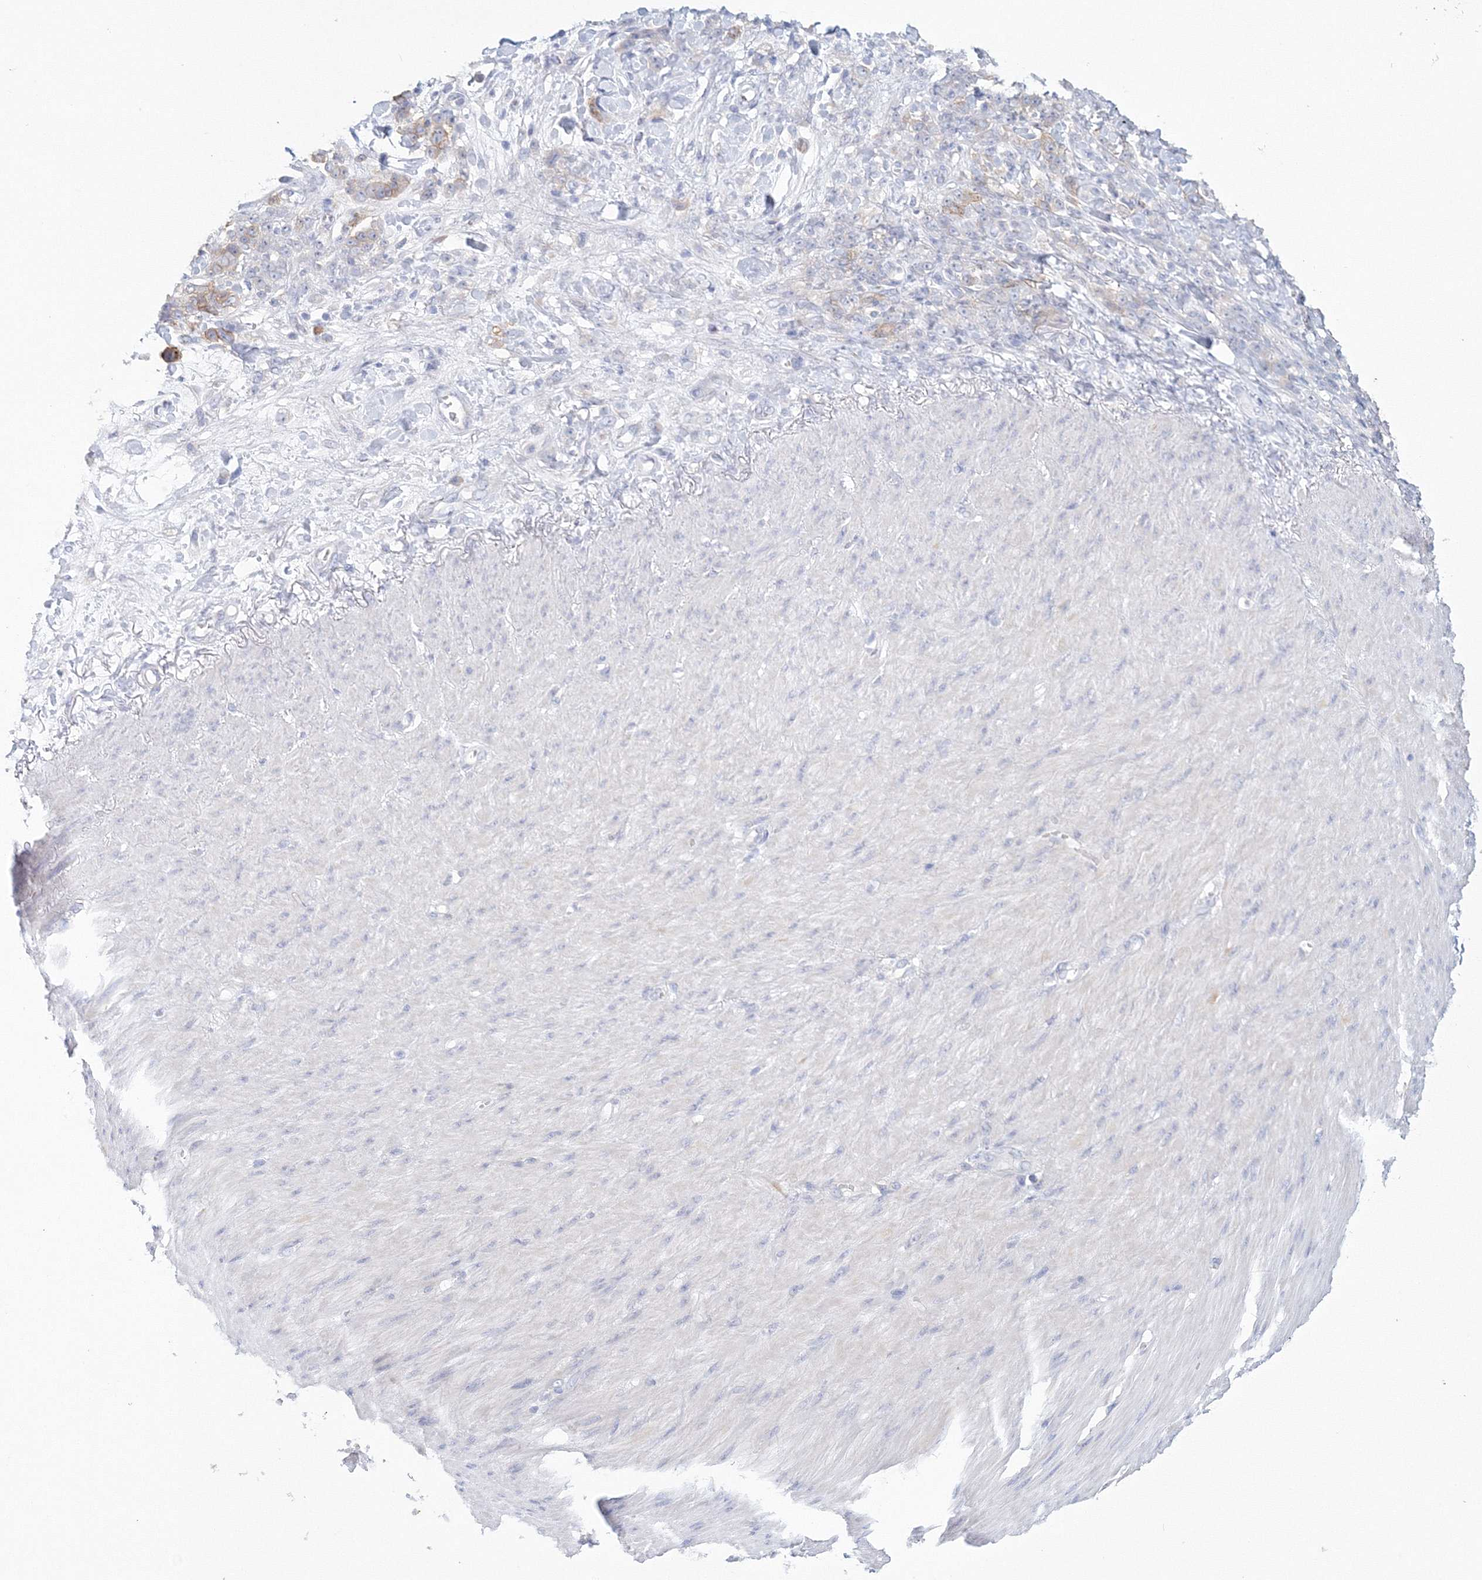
{"staining": {"intensity": "weak", "quantity": "<25%", "location": "cytoplasmic/membranous"}, "tissue": "stomach cancer", "cell_type": "Tumor cells", "image_type": "cancer", "snomed": [{"axis": "morphology", "description": "Normal tissue, NOS"}, {"axis": "morphology", "description": "Adenocarcinoma, NOS"}, {"axis": "topography", "description": "Stomach"}], "caption": "Tumor cells show no significant positivity in adenocarcinoma (stomach).", "gene": "VSIG1", "patient": {"sex": "male", "age": 82}}